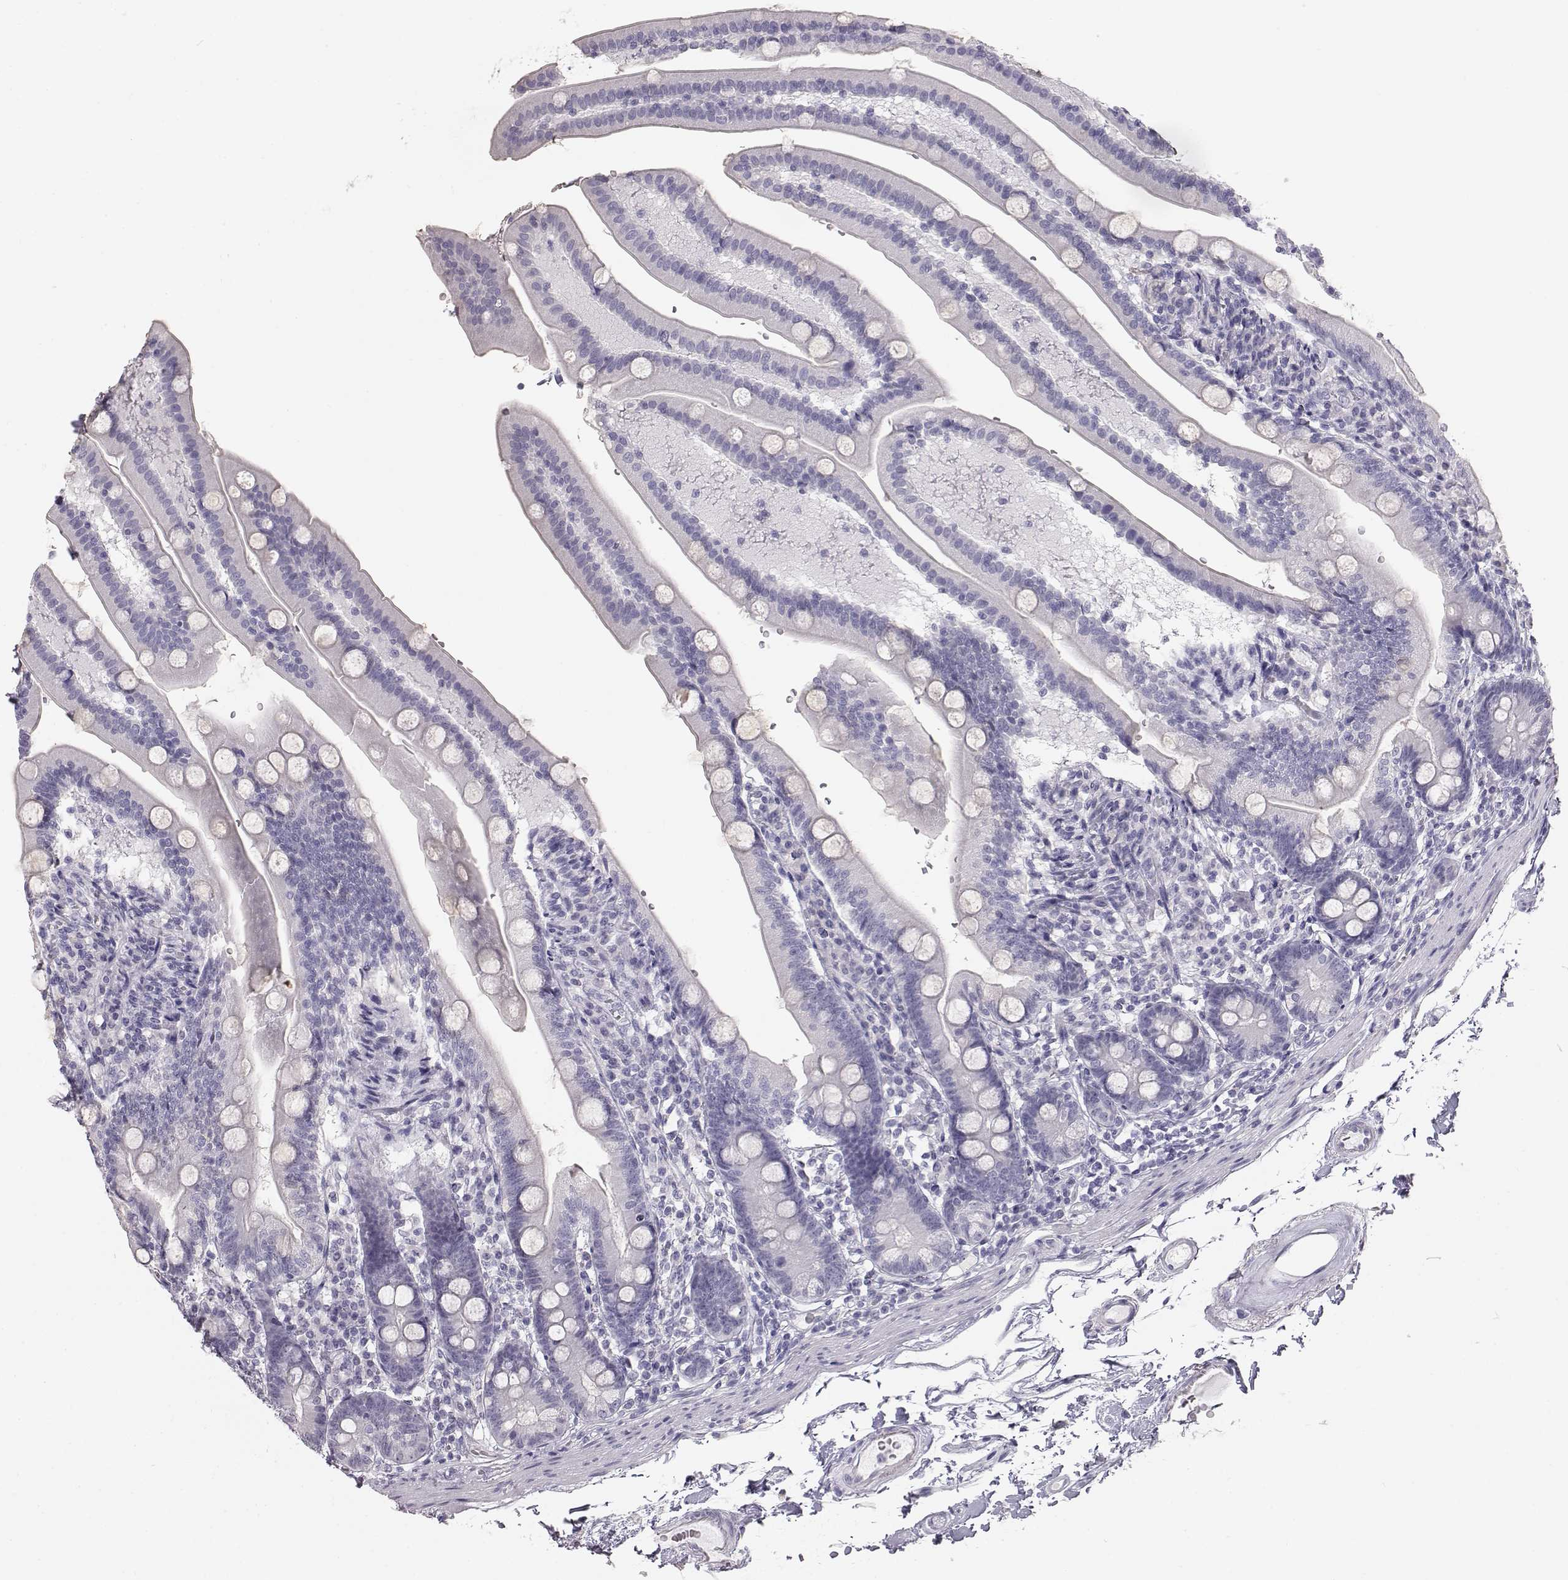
{"staining": {"intensity": "negative", "quantity": "none", "location": "none"}, "tissue": "duodenum", "cell_type": "Glandular cells", "image_type": "normal", "snomed": [{"axis": "morphology", "description": "Normal tissue, NOS"}, {"axis": "topography", "description": "Duodenum"}], "caption": "Immunohistochemical staining of normal duodenum demonstrates no significant positivity in glandular cells. (Brightfield microscopy of DAB (3,3'-diaminobenzidine) IHC at high magnification).", "gene": "KRT31", "patient": {"sex": "female", "age": 67}}